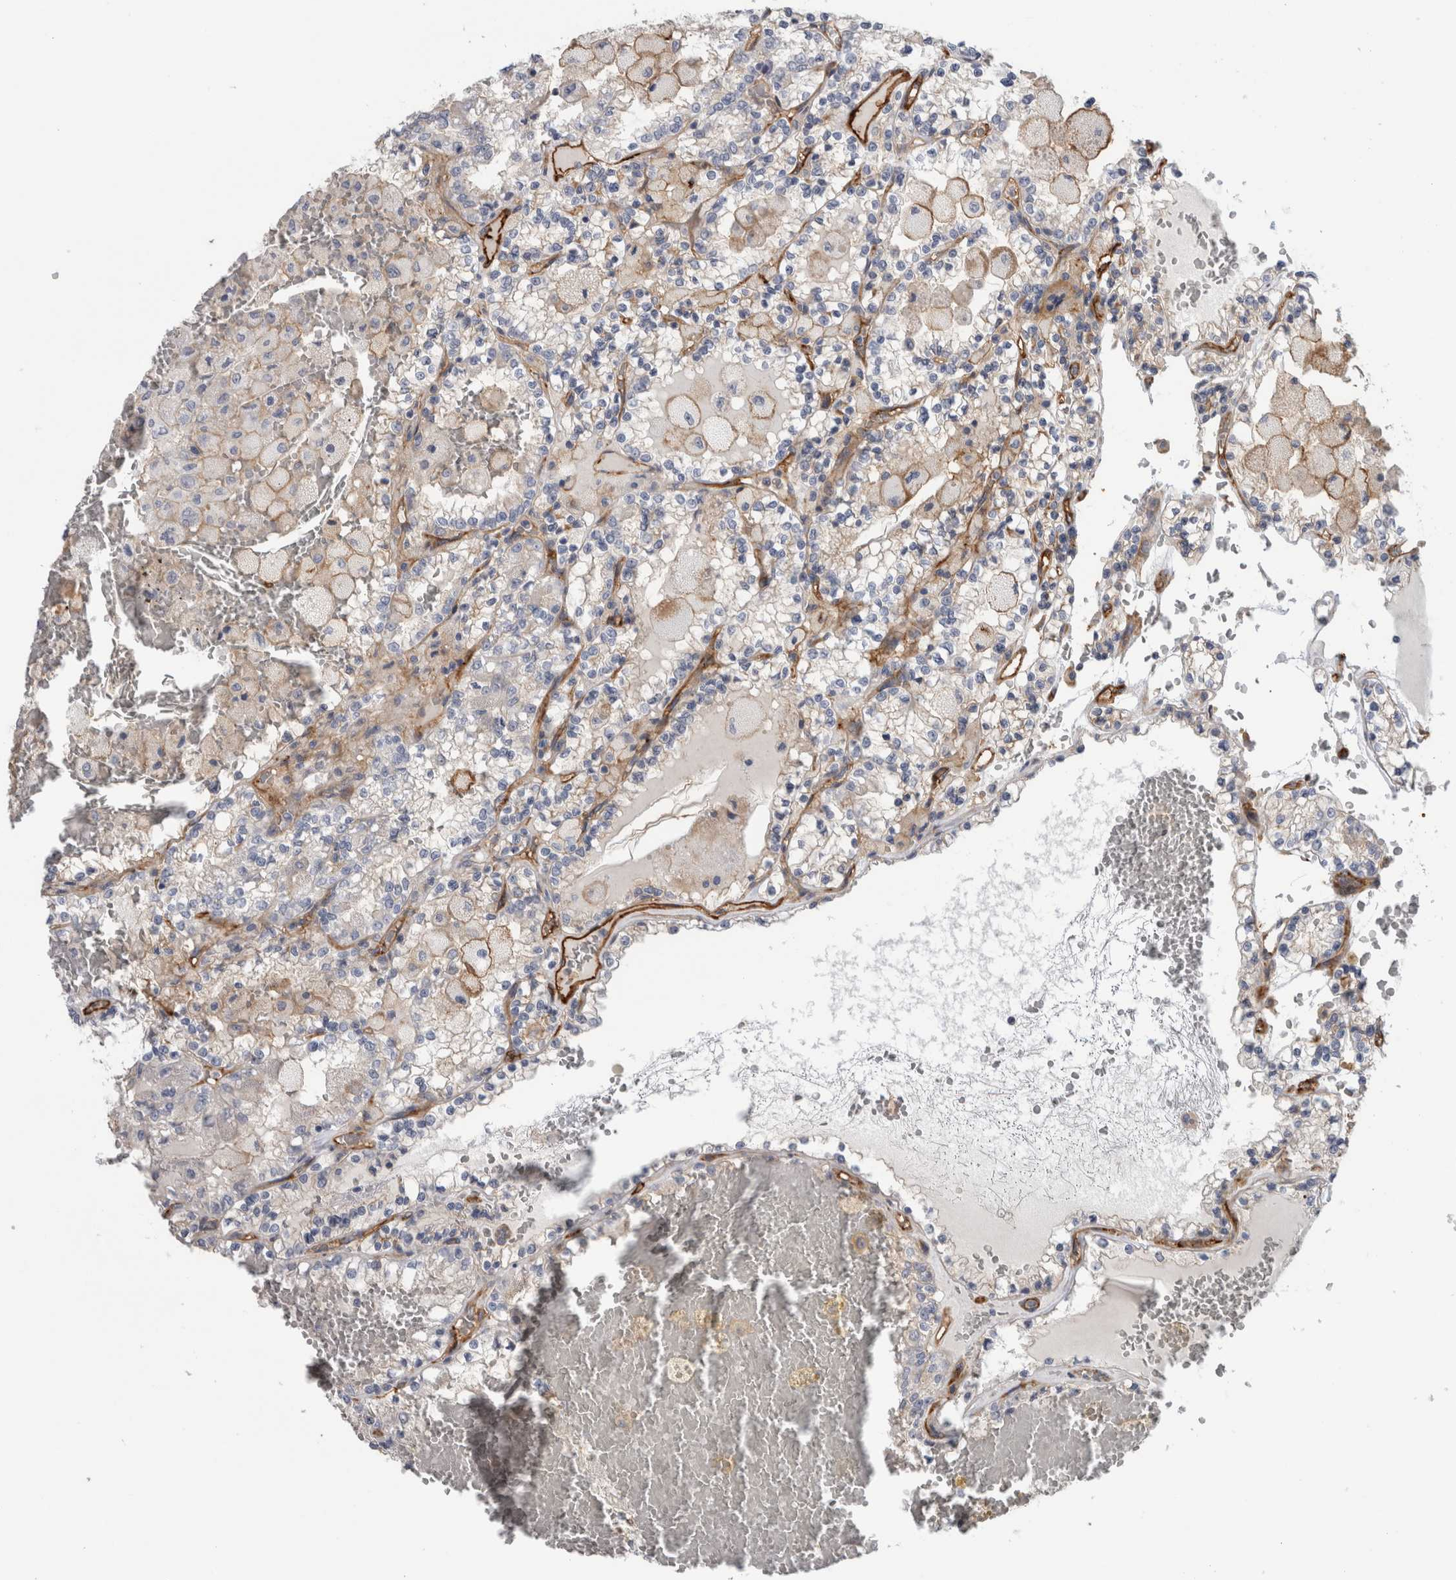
{"staining": {"intensity": "negative", "quantity": "none", "location": "none"}, "tissue": "renal cancer", "cell_type": "Tumor cells", "image_type": "cancer", "snomed": [{"axis": "morphology", "description": "Adenocarcinoma, NOS"}, {"axis": "topography", "description": "Kidney"}], "caption": "There is no significant staining in tumor cells of renal cancer (adenocarcinoma).", "gene": "CD59", "patient": {"sex": "female", "age": 56}}